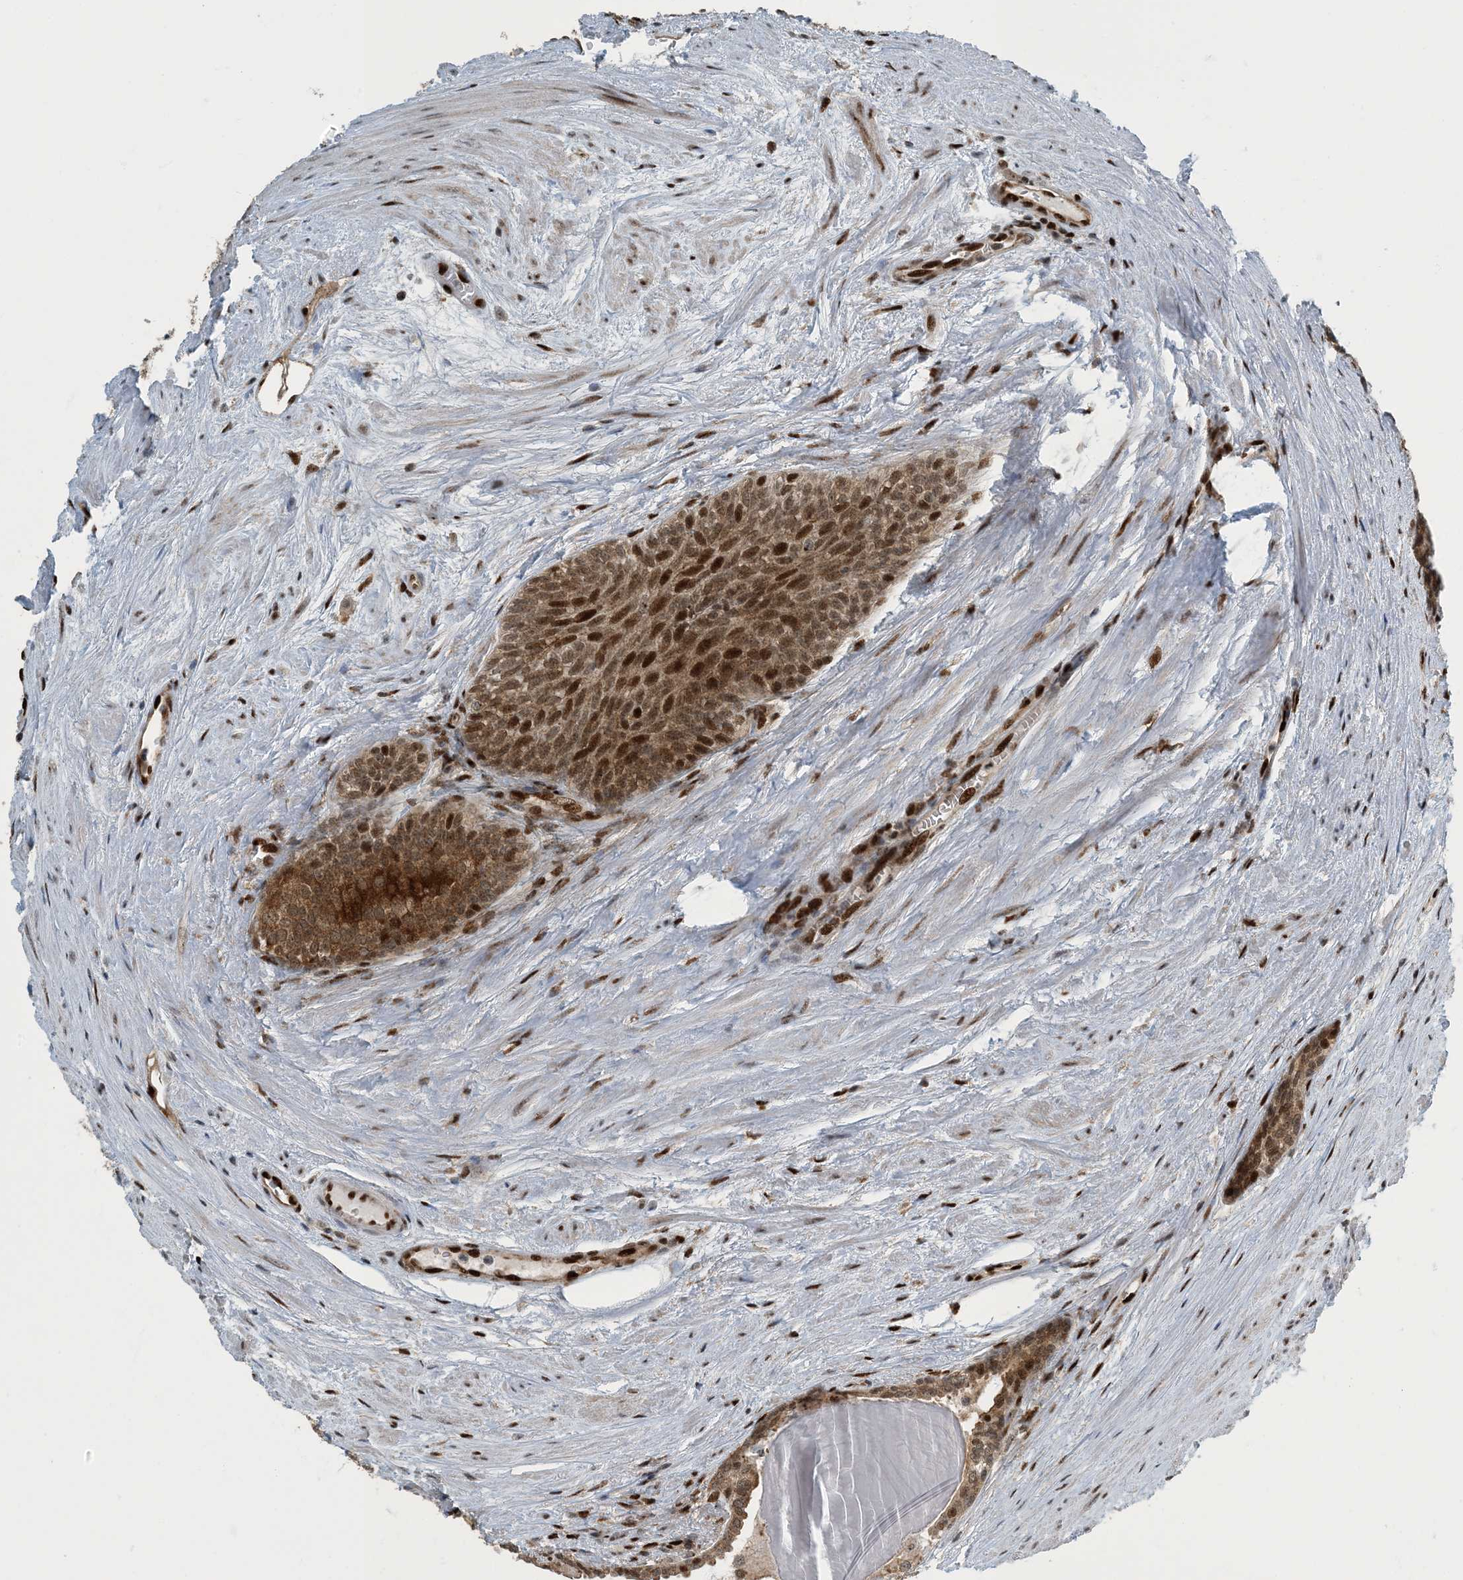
{"staining": {"intensity": "moderate", "quantity": ">75%", "location": "cytoplasmic/membranous,nuclear"}, "tissue": "prostate cancer", "cell_type": "Tumor cells", "image_type": "cancer", "snomed": [{"axis": "morphology", "description": "Normal morphology"}, {"axis": "morphology", "description": "Adenocarcinoma, Low grade"}, {"axis": "topography", "description": "Prostate"}], "caption": "Adenocarcinoma (low-grade) (prostate) tissue displays moderate cytoplasmic/membranous and nuclear positivity in about >75% of tumor cells, visualized by immunohistochemistry.", "gene": "MBD1", "patient": {"sex": "male", "age": 72}}